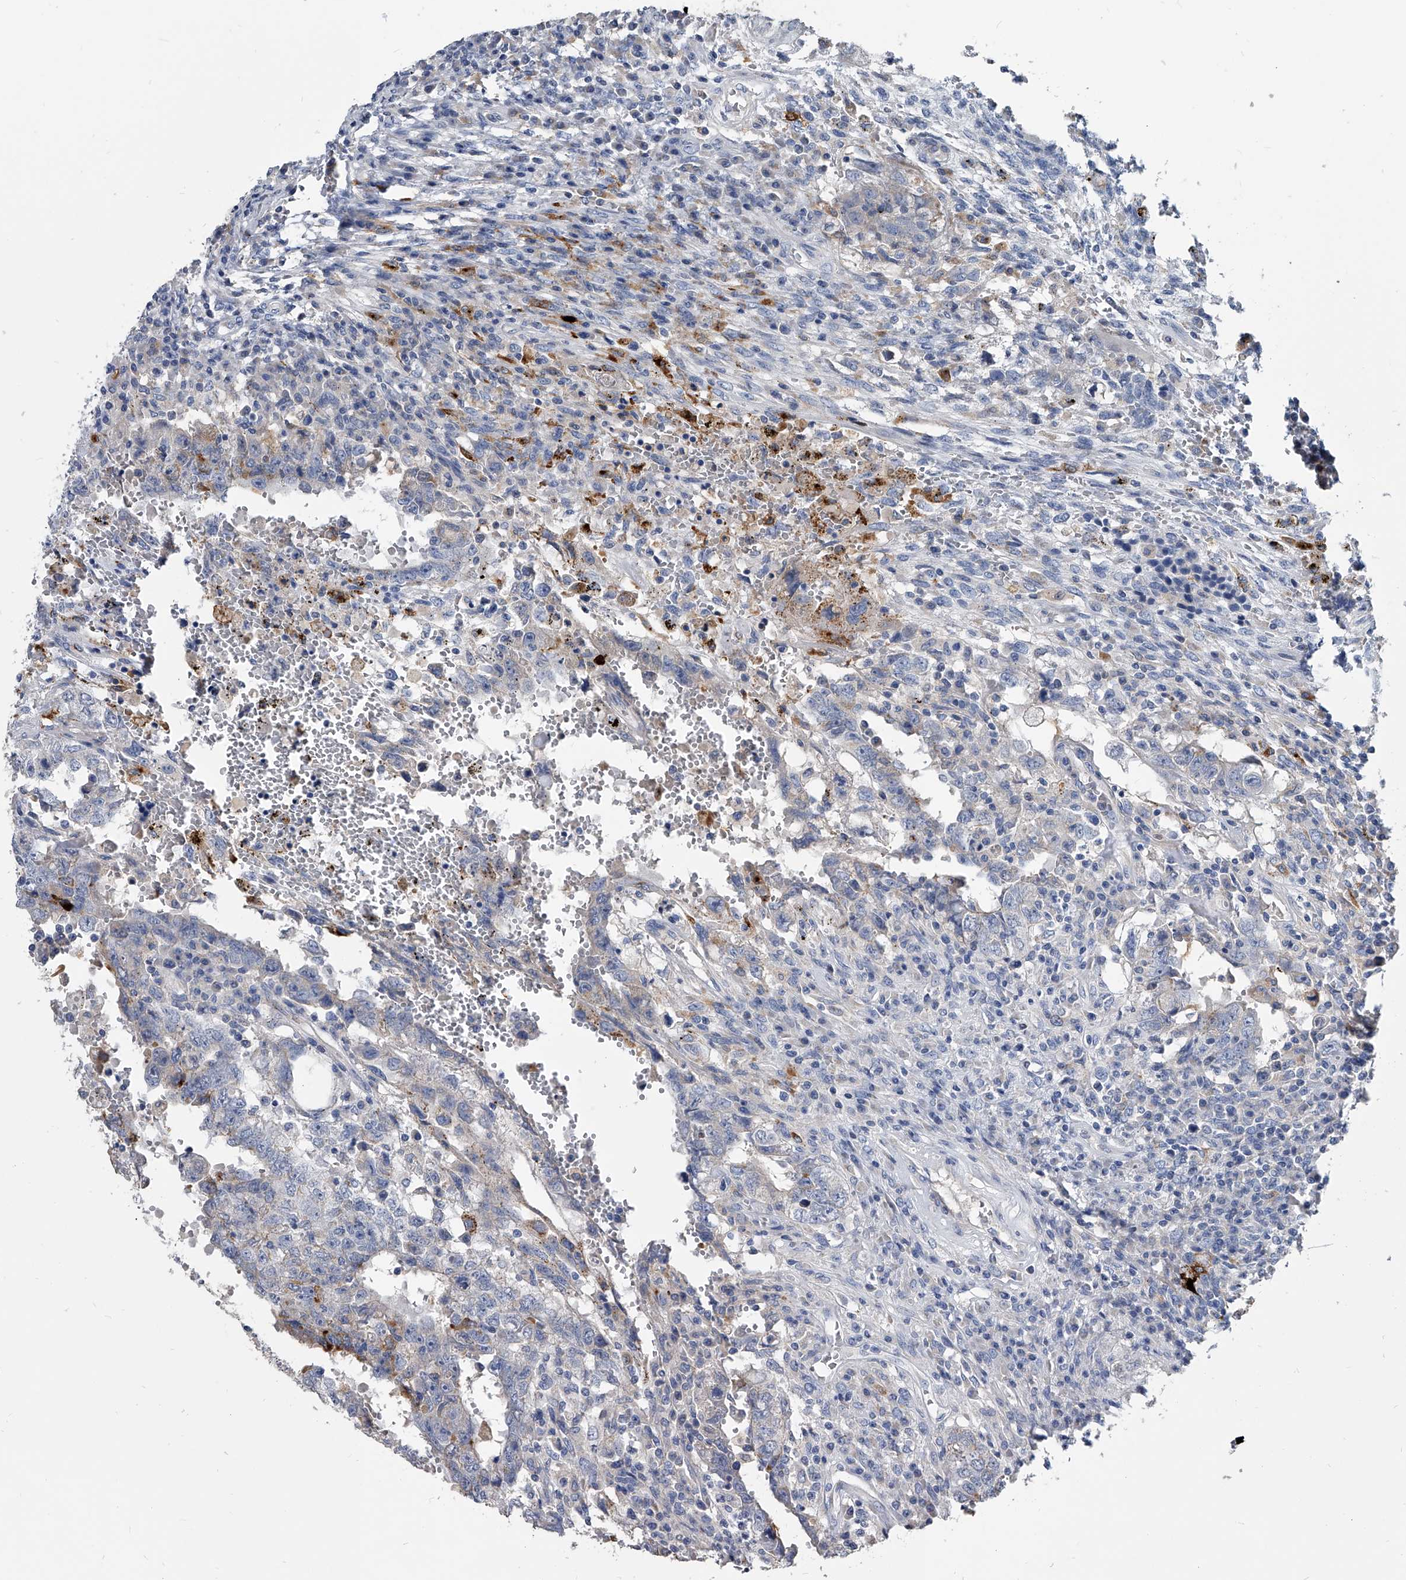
{"staining": {"intensity": "moderate", "quantity": "<25%", "location": "cytoplasmic/membranous"}, "tissue": "testis cancer", "cell_type": "Tumor cells", "image_type": "cancer", "snomed": [{"axis": "morphology", "description": "Carcinoma, Embryonal, NOS"}, {"axis": "topography", "description": "Testis"}], "caption": "Moderate cytoplasmic/membranous expression for a protein is seen in approximately <25% of tumor cells of testis embryonal carcinoma using IHC.", "gene": "SPP1", "patient": {"sex": "male", "age": 26}}